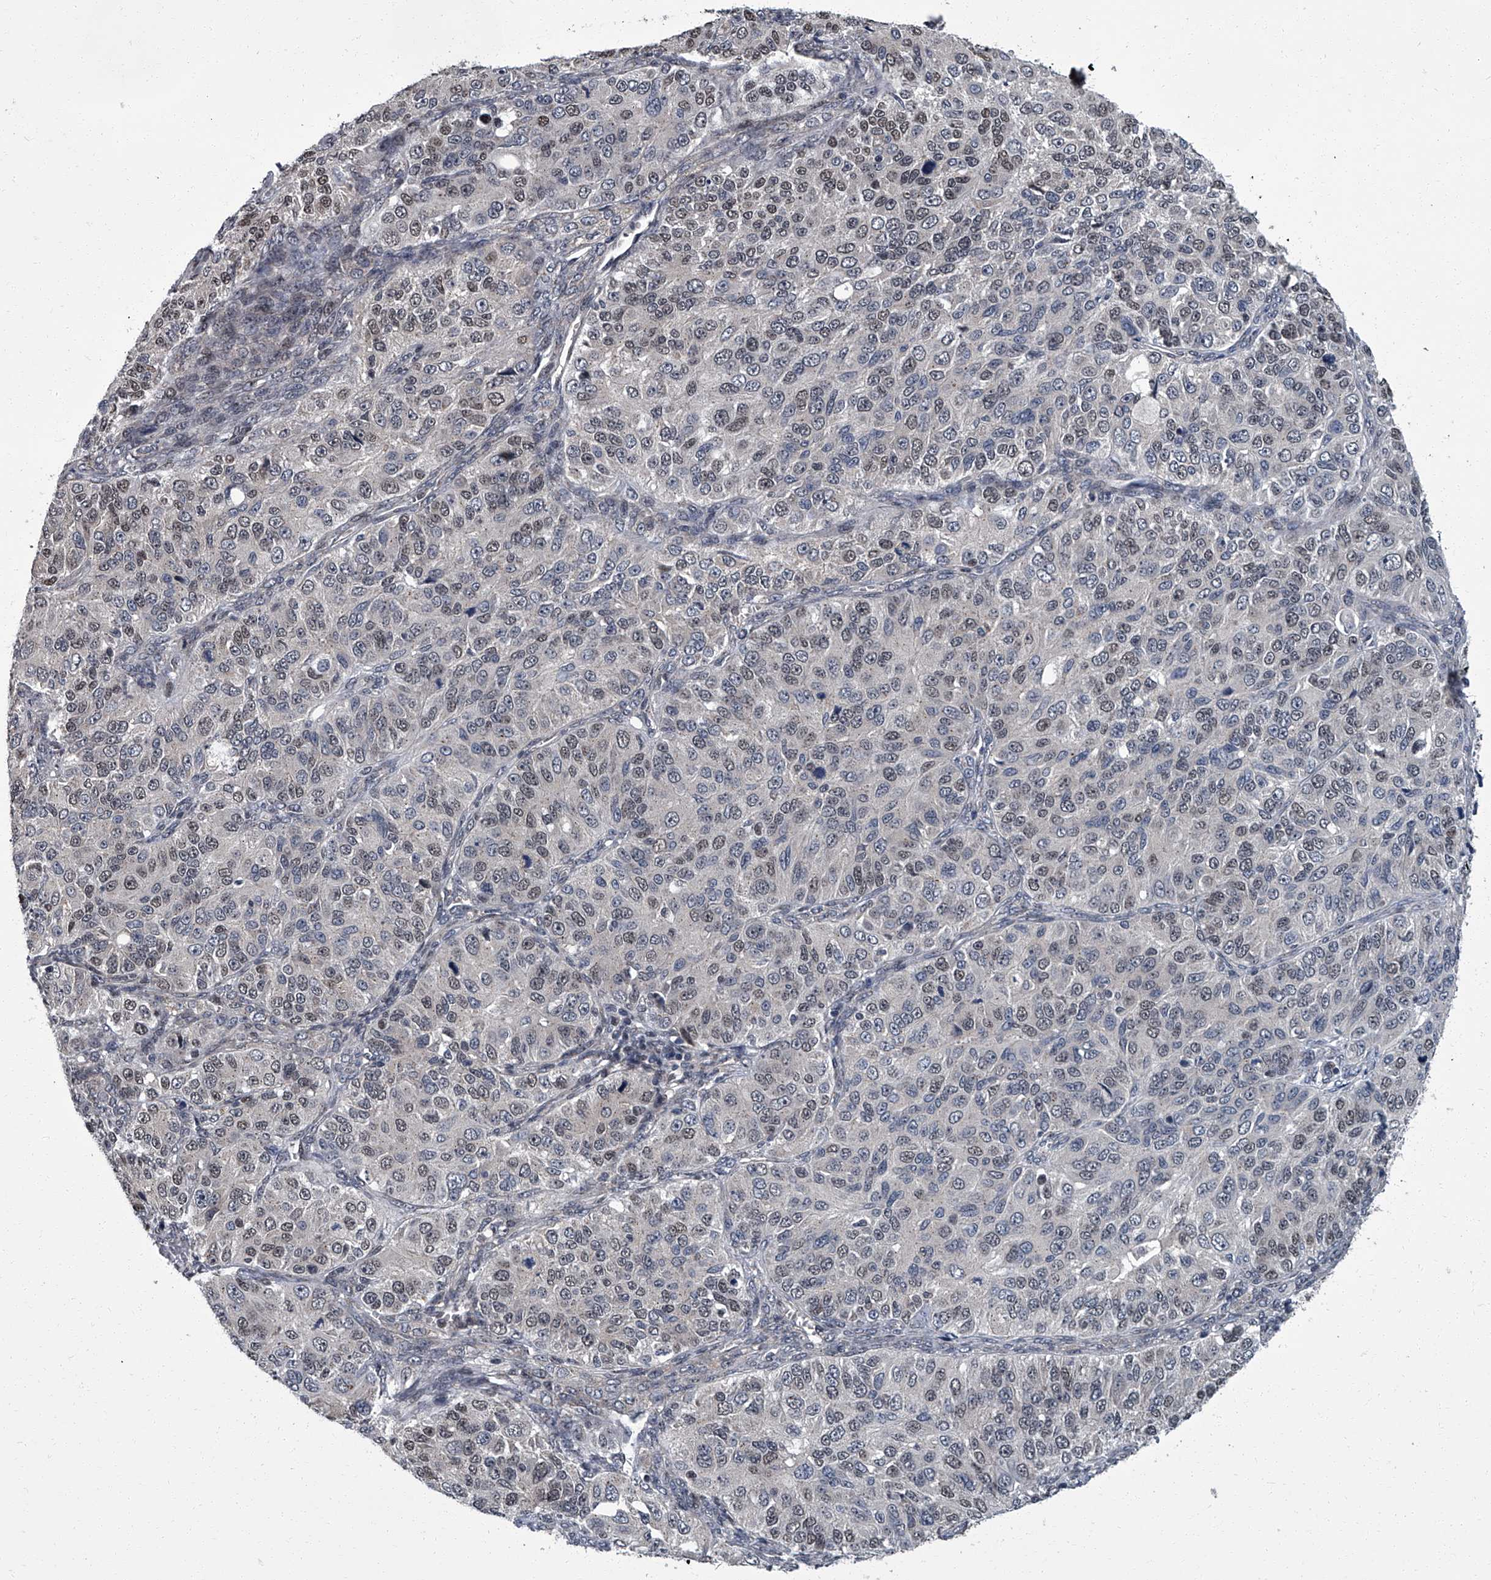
{"staining": {"intensity": "weak", "quantity": "25%-75%", "location": "nuclear"}, "tissue": "ovarian cancer", "cell_type": "Tumor cells", "image_type": "cancer", "snomed": [{"axis": "morphology", "description": "Carcinoma, endometroid"}, {"axis": "topography", "description": "Ovary"}], "caption": "Endometroid carcinoma (ovarian) tissue reveals weak nuclear expression in about 25%-75% of tumor cells", "gene": "ZNF274", "patient": {"sex": "female", "age": 51}}